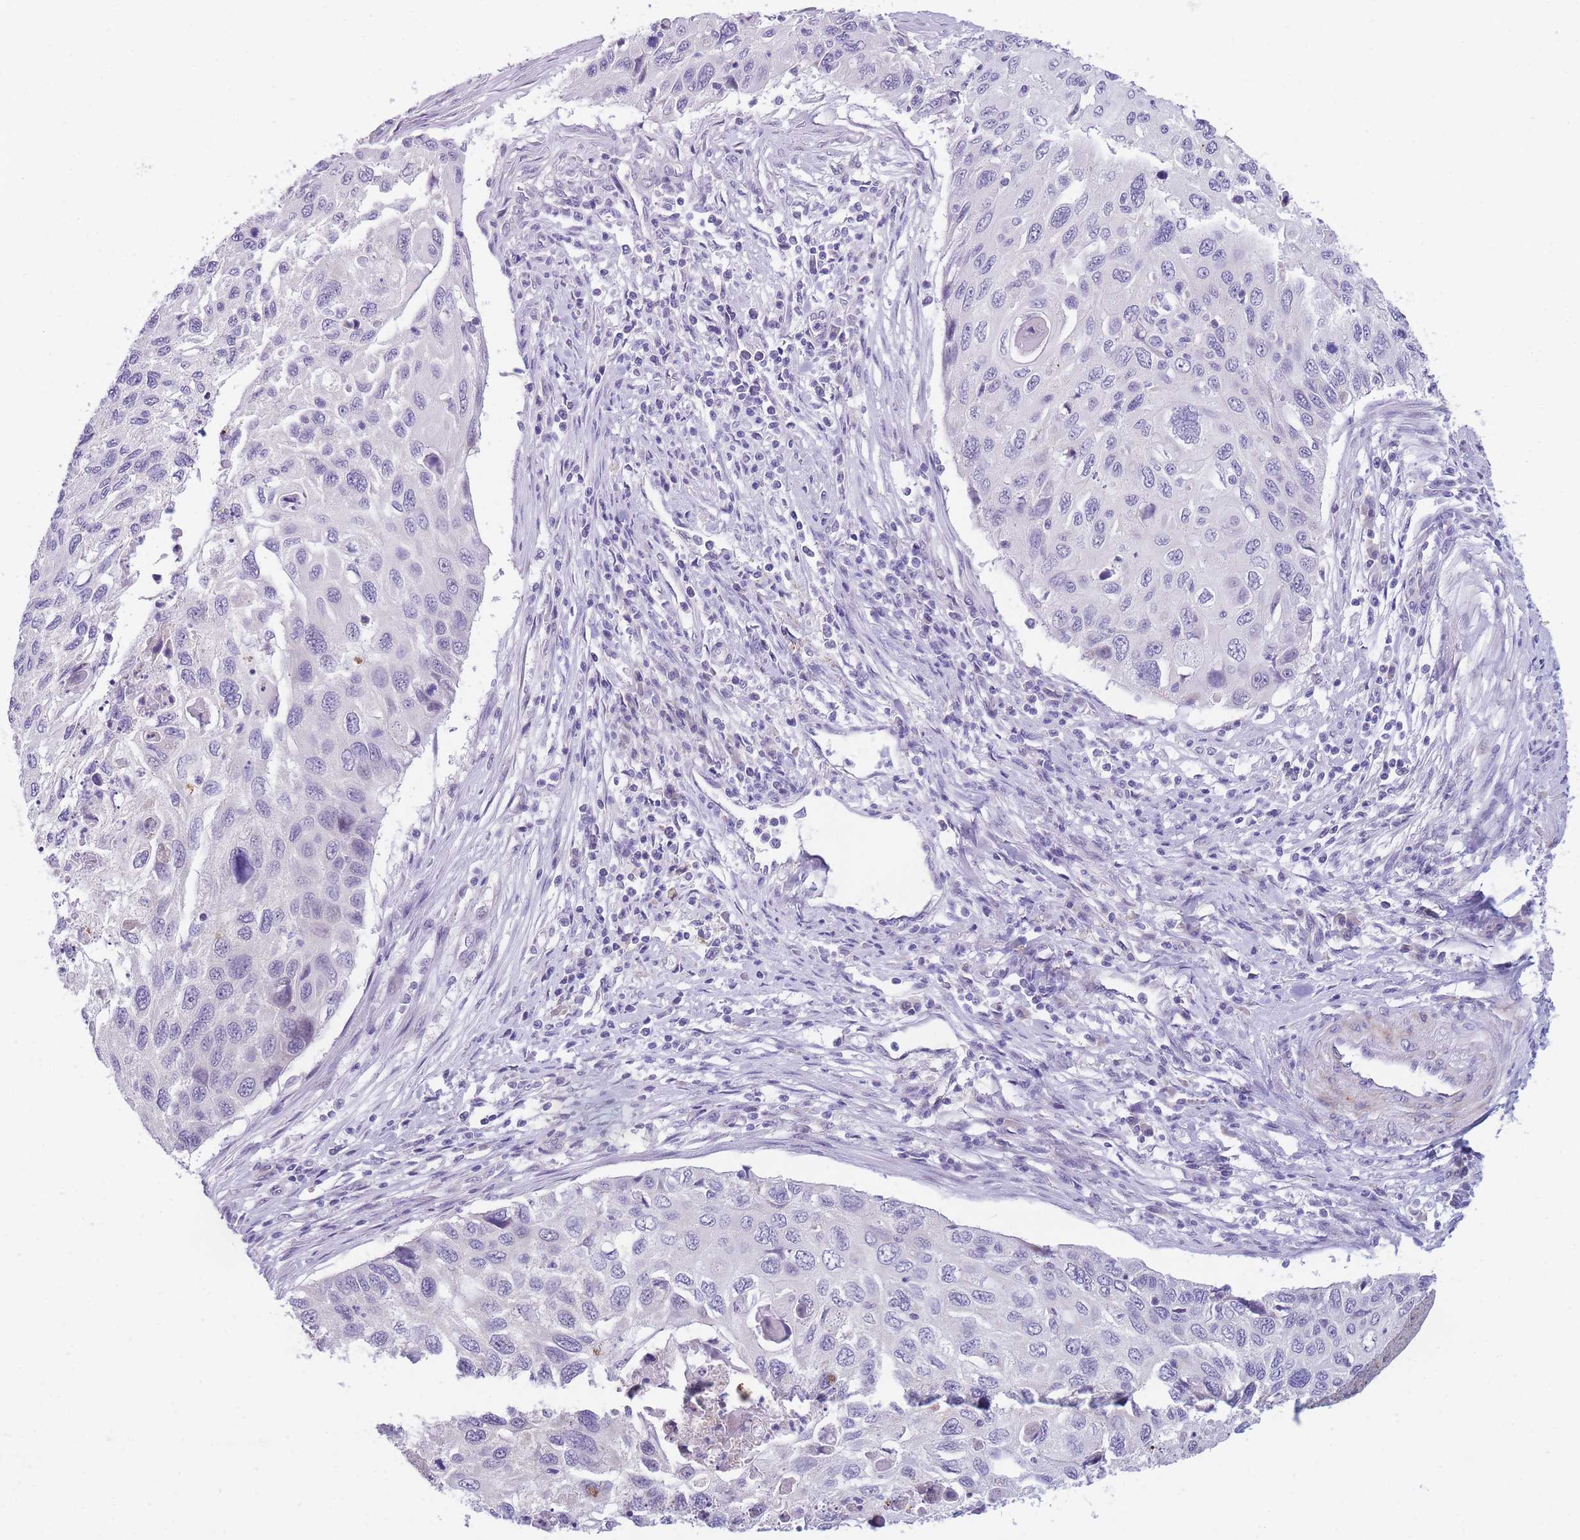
{"staining": {"intensity": "negative", "quantity": "none", "location": "none"}, "tissue": "cervical cancer", "cell_type": "Tumor cells", "image_type": "cancer", "snomed": [{"axis": "morphology", "description": "Squamous cell carcinoma, NOS"}, {"axis": "topography", "description": "Cervix"}], "caption": "DAB immunohistochemical staining of human cervical squamous cell carcinoma reveals no significant expression in tumor cells.", "gene": "DDX49", "patient": {"sex": "female", "age": 70}}